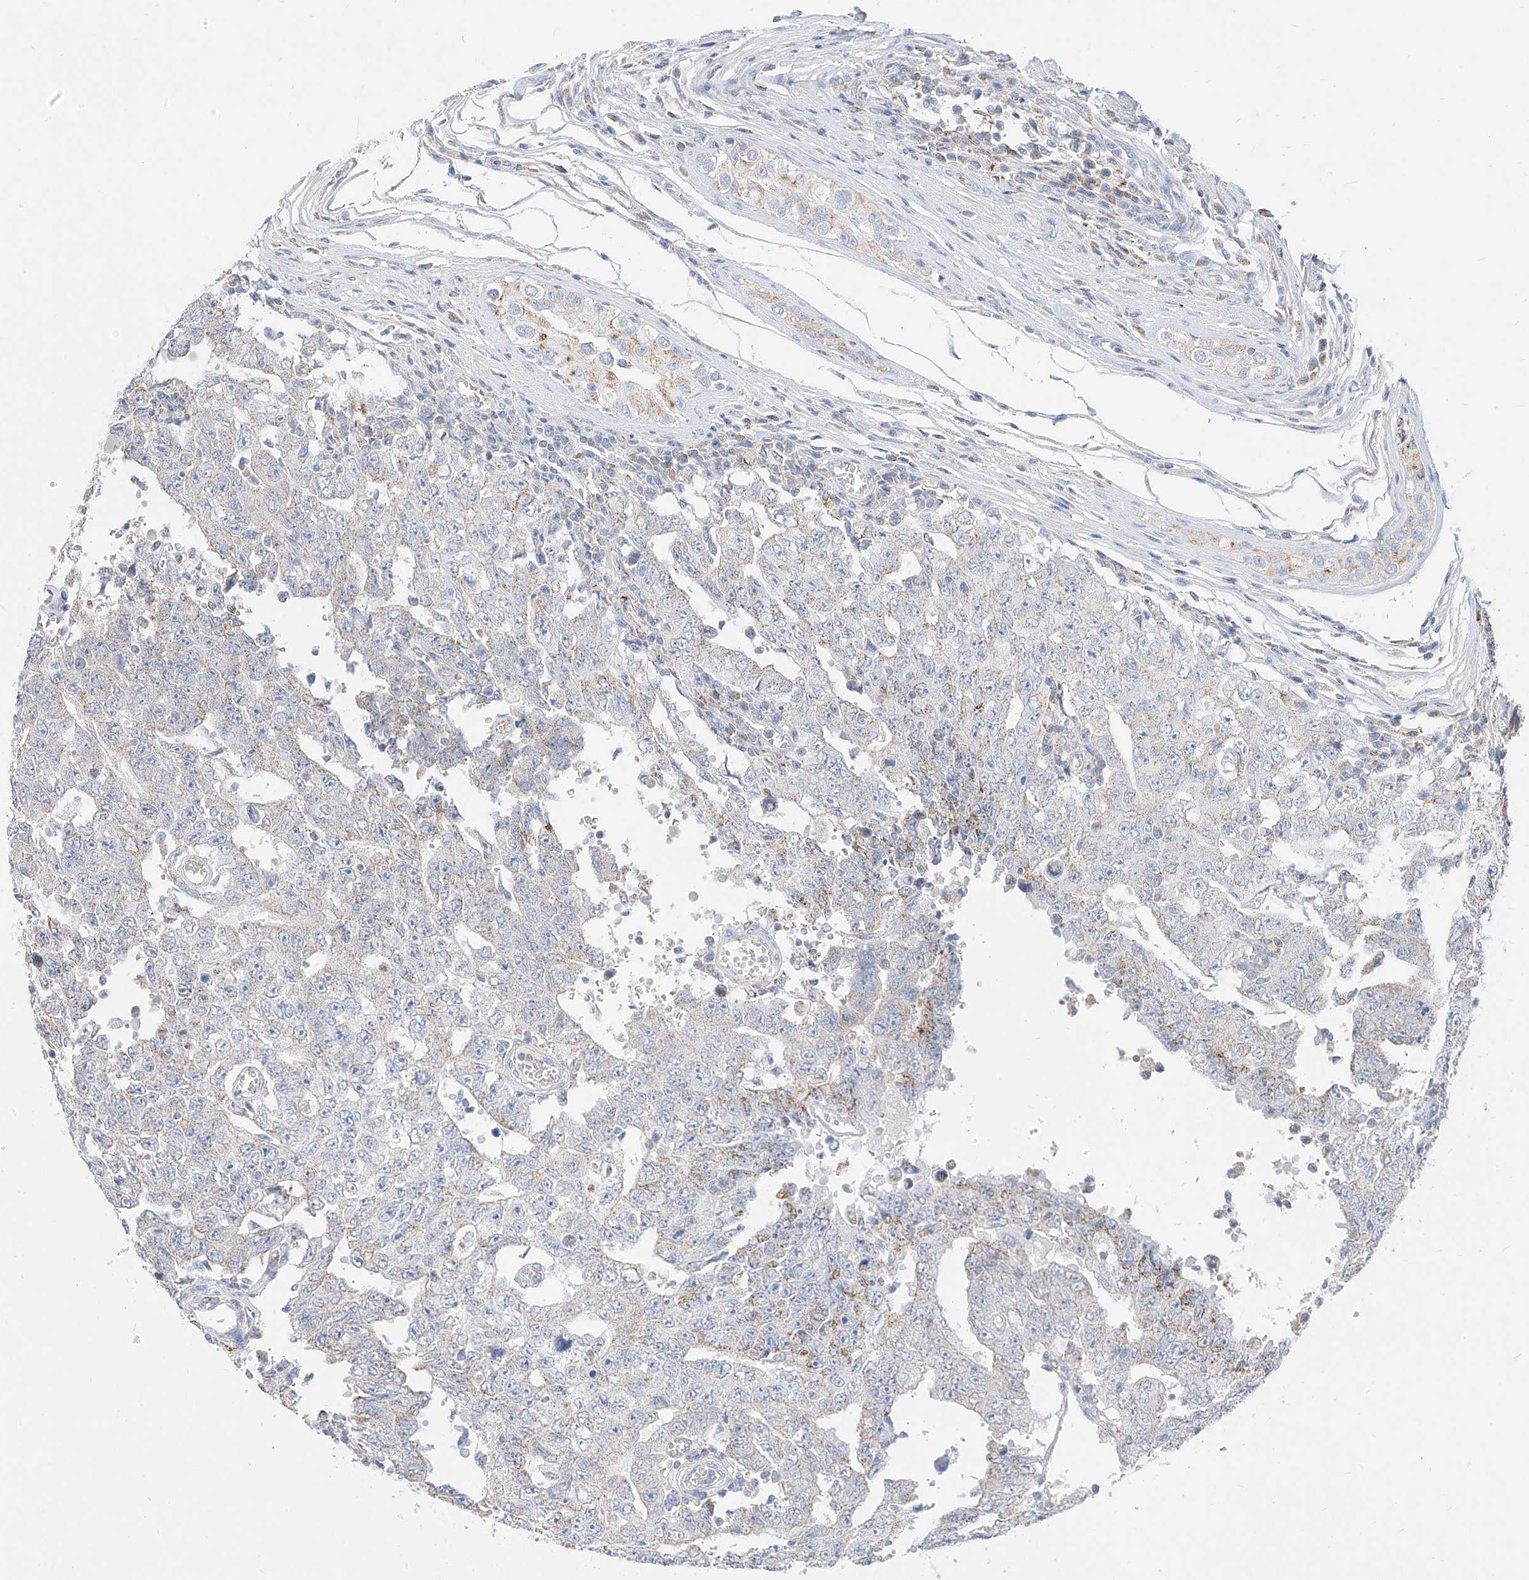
{"staining": {"intensity": "moderate", "quantity": "25%-75%", "location": "cytoplasmic/membranous"}, "tissue": "testis cancer", "cell_type": "Tumor cells", "image_type": "cancer", "snomed": [{"axis": "morphology", "description": "Carcinoma, Embryonal, NOS"}, {"axis": "topography", "description": "Testis"}], "caption": "The histopathology image reveals a brown stain indicating the presence of a protein in the cytoplasmic/membranous of tumor cells in testis cancer (embryonal carcinoma).", "gene": "RASA2", "patient": {"sex": "male", "age": 26}}